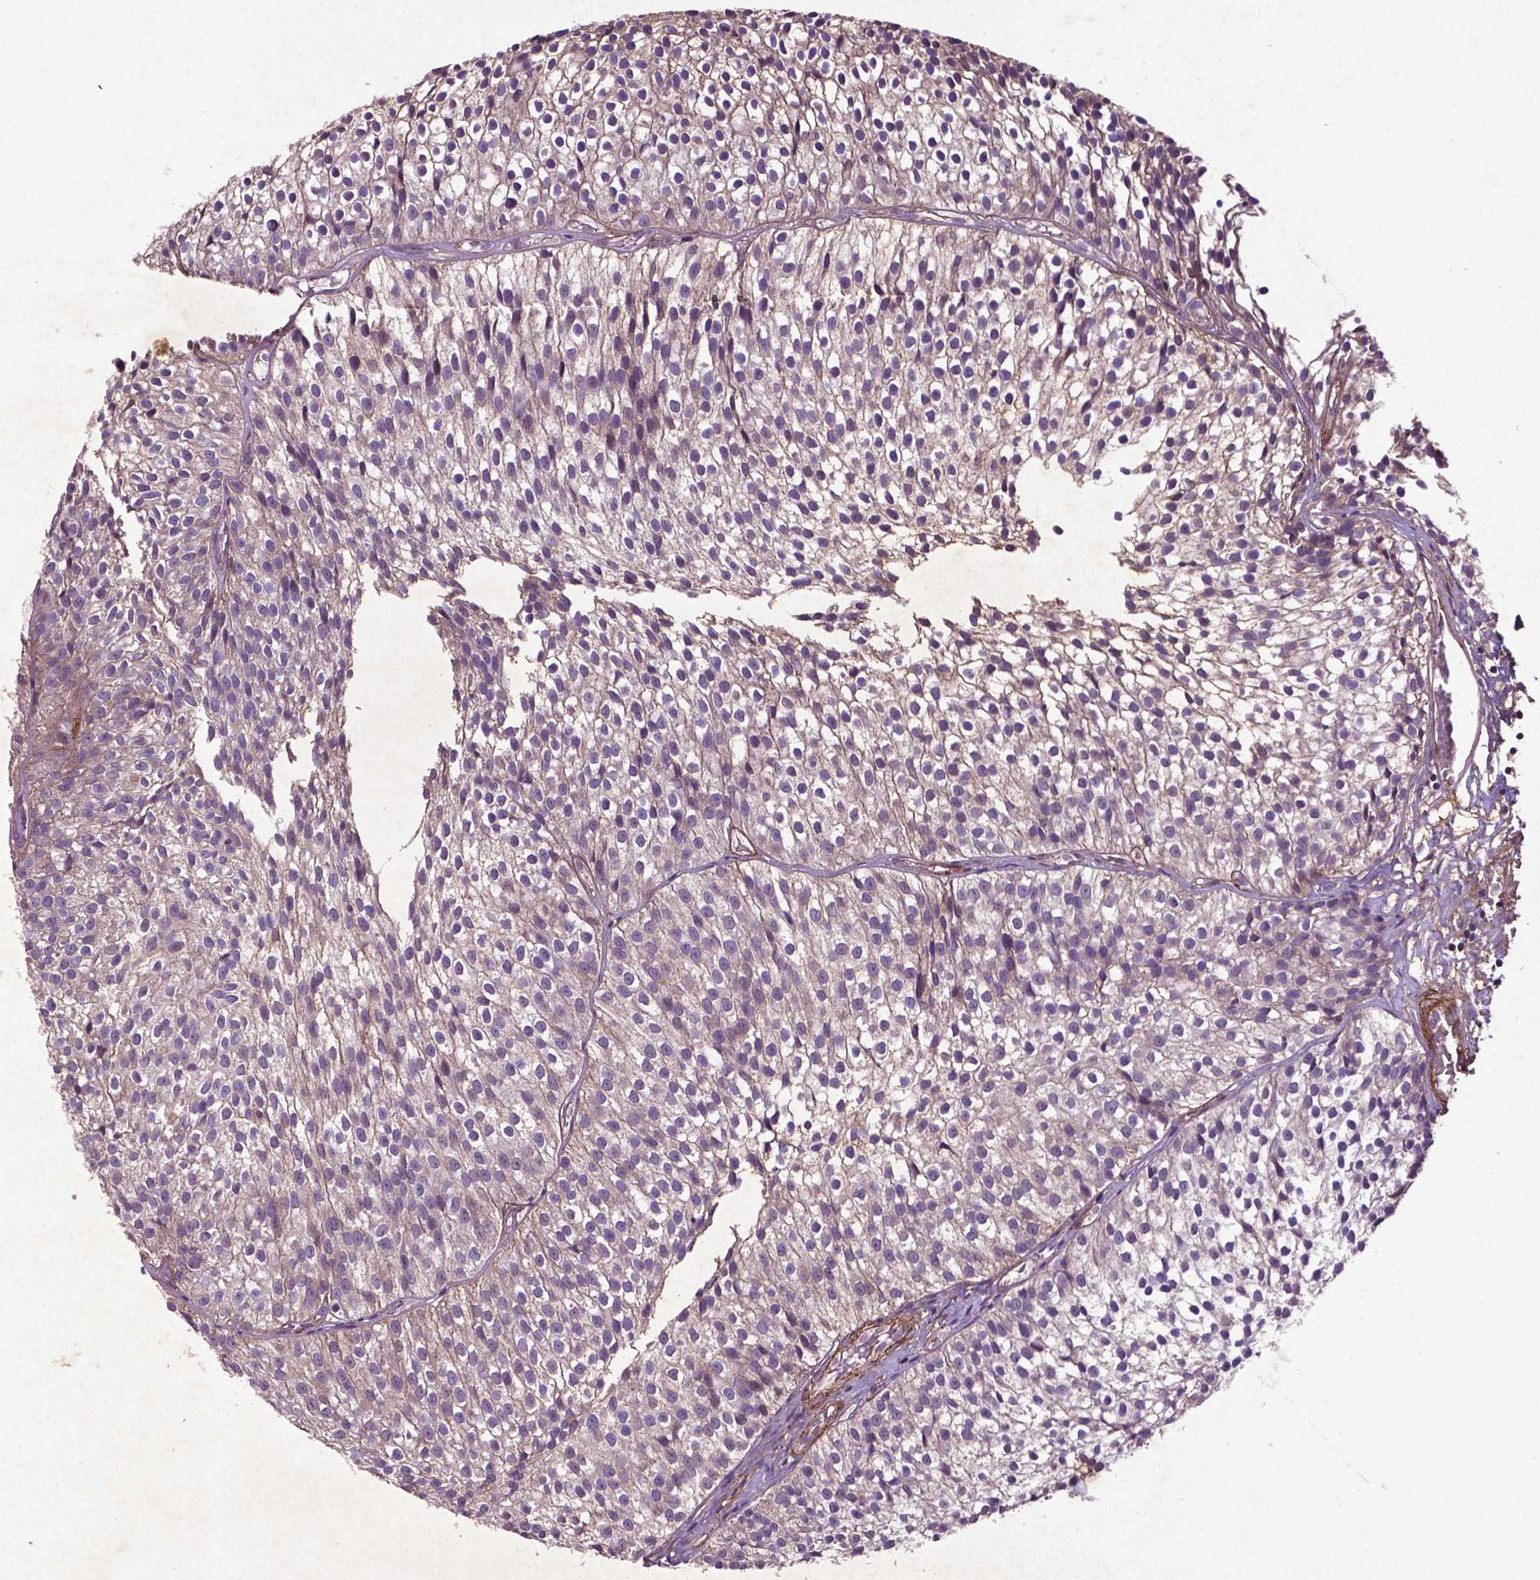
{"staining": {"intensity": "weak", "quantity": "<25%", "location": "cytoplasmic/membranous"}, "tissue": "urothelial cancer", "cell_type": "Tumor cells", "image_type": "cancer", "snomed": [{"axis": "morphology", "description": "Urothelial carcinoma, Low grade"}, {"axis": "topography", "description": "Urinary bladder"}], "caption": "A high-resolution micrograph shows IHC staining of urothelial cancer, which displays no significant positivity in tumor cells.", "gene": "RRAS", "patient": {"sex": "male", "age": 63}}